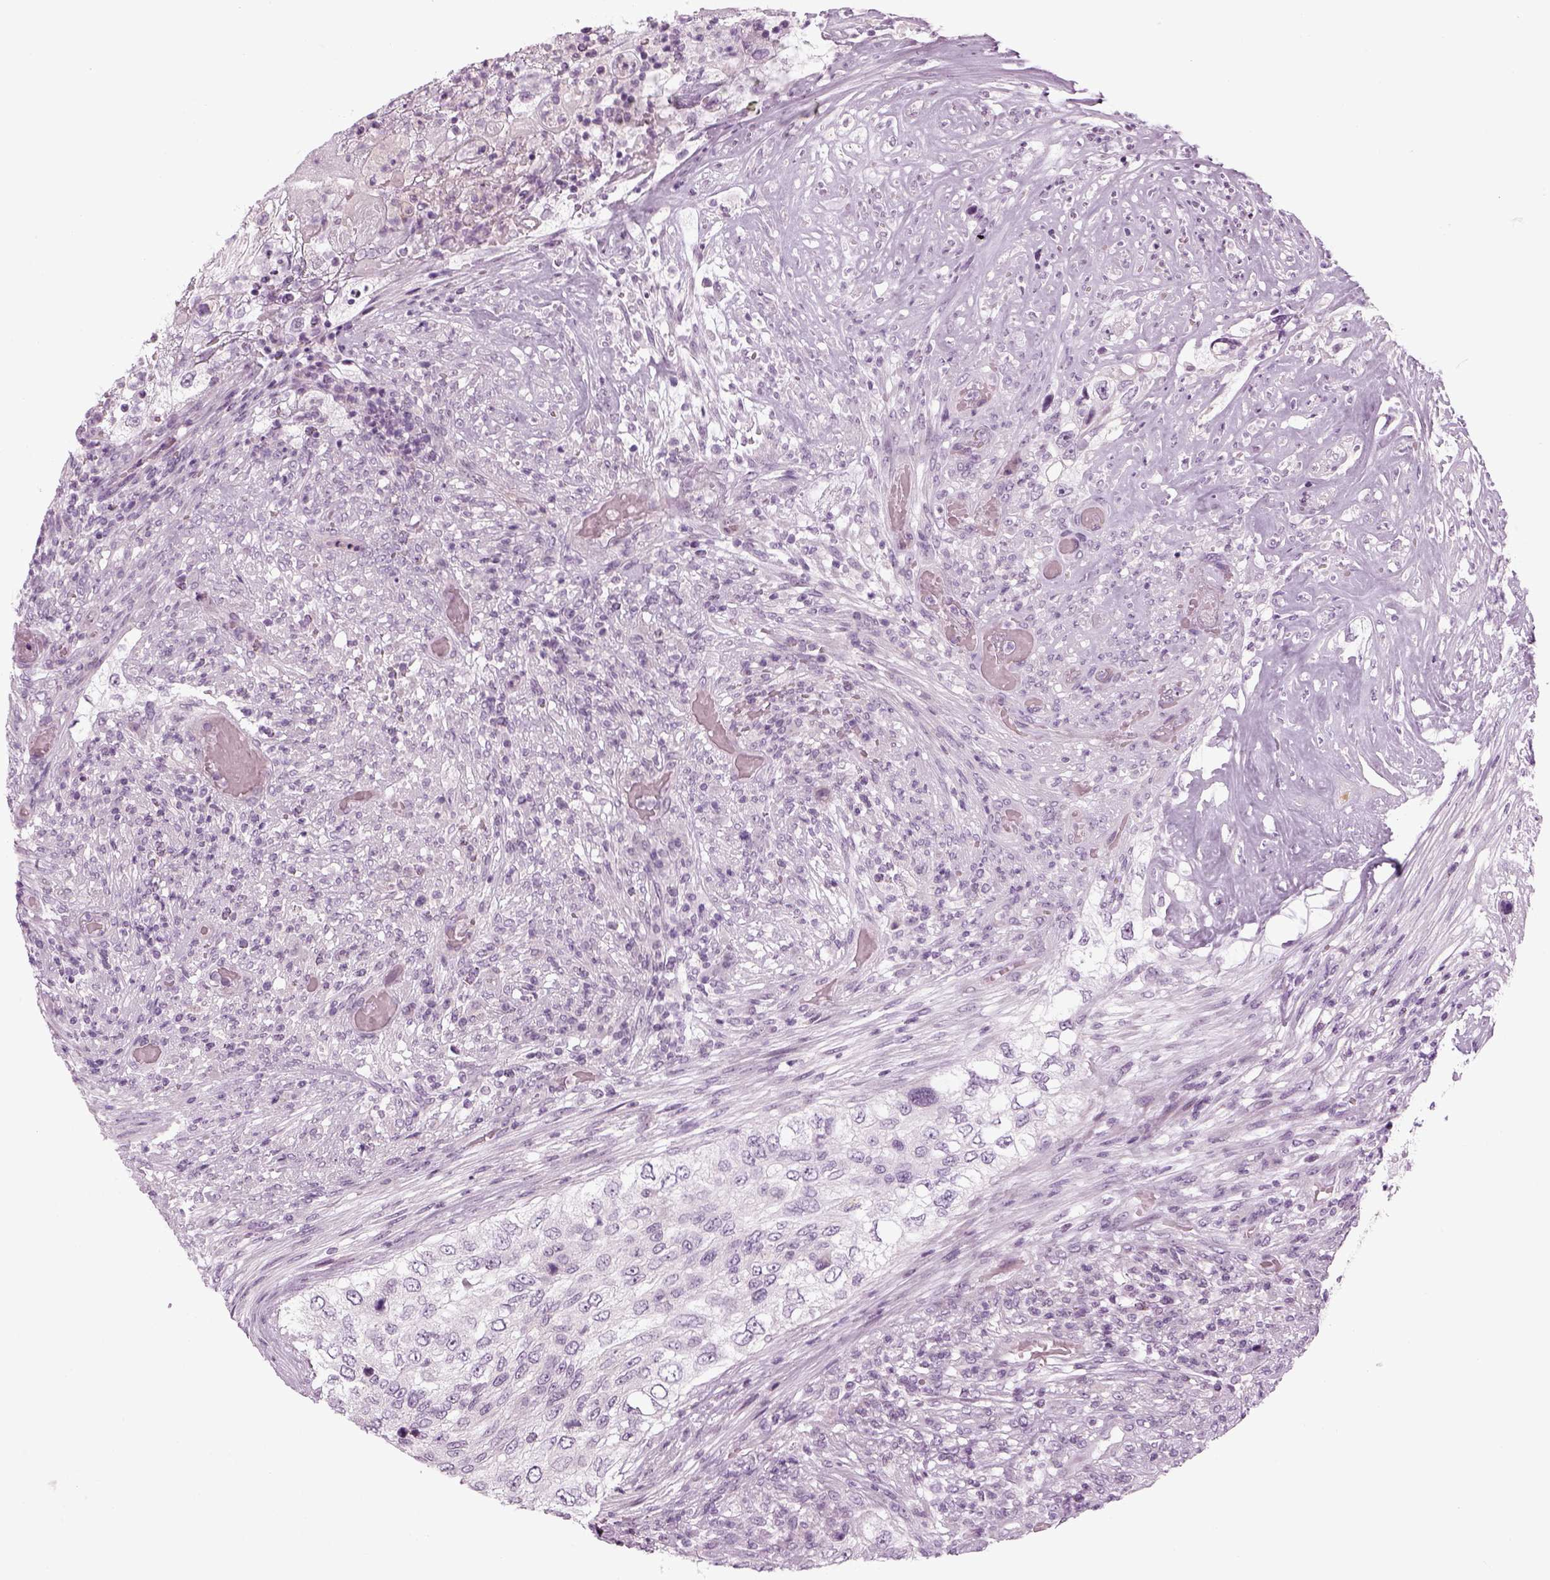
{"staining": {"intensity": "negative", "quantity": "none", "location": "none"}, "tissue": "urothelial cancer", "cell_type": "Tumor cells", "image_type": "cancer", "snomed": [{"axis": "morphology", "description": "Urothelial carcinoma, High grade"}, {"axis": "topography", "description": "Urinary bladder"}], "caption": "Immunohistochemistry histopathology image of human urothelial cancer stained for a protein (brown), which demonstrates no positivity in tumor cells.", "gene": "LRRIQ3", "patient": {"sex": "female", "age": 60}}